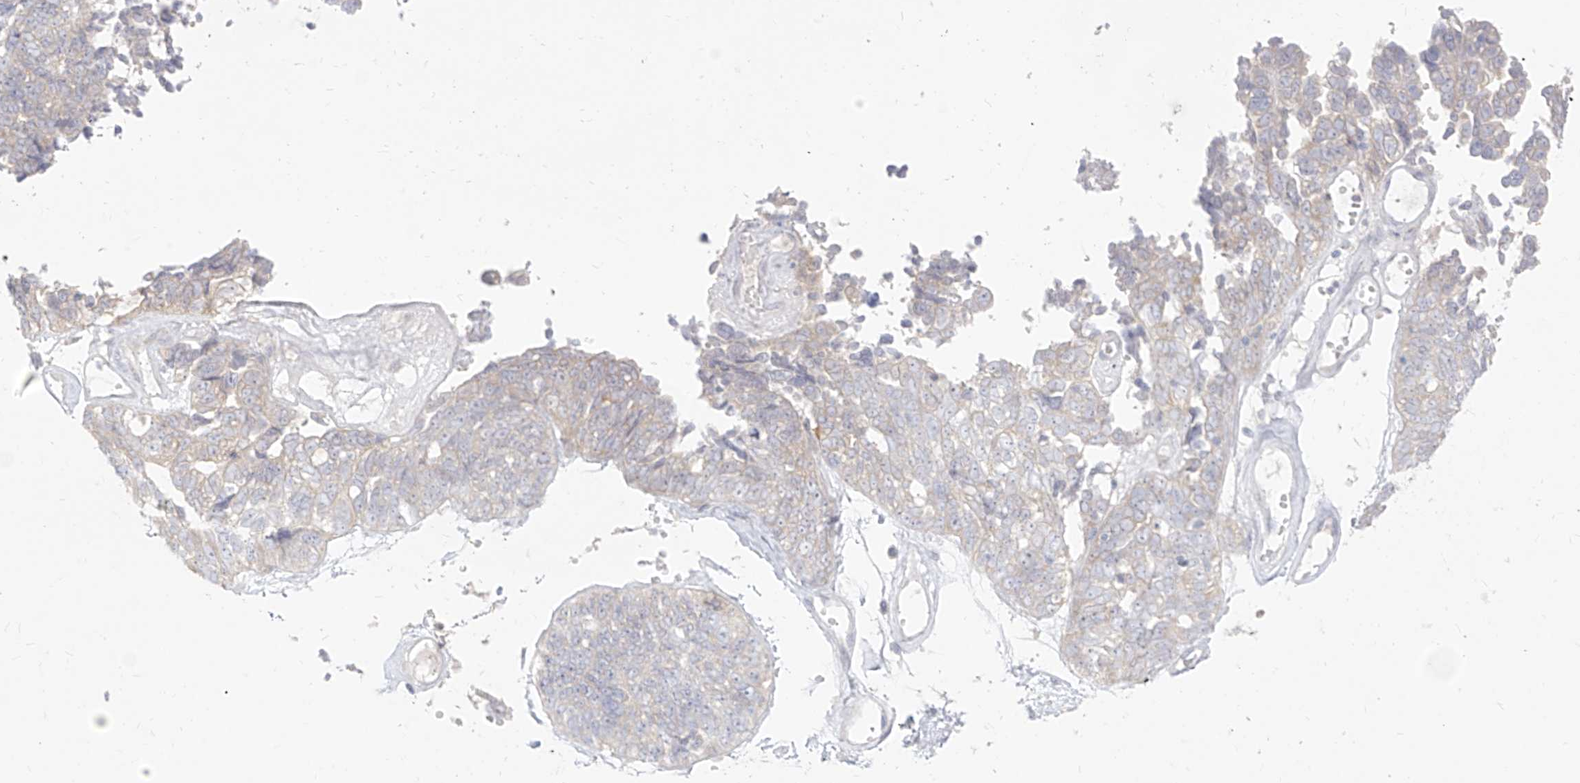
{"staining": {"intensity": "negative", "quantity": "none", "location": "none"}, "tissue": "ovarian cancer", "cell_type": "Tumor cells", "image_type": "cancer", "snomed": [{"axis": "morphology", "description": "Cystadenocarcinoma, serous, NOS"}, {"axis": "topography", "description": "Ovary"}], "caption": "The IHC photomicrograph has no significant positivity in tumor cells of serous cystadenocarcinoma (ovarian) tissue.", "gene": "ARHGEF40", "patient": {"sex": "female", "age": 79}}